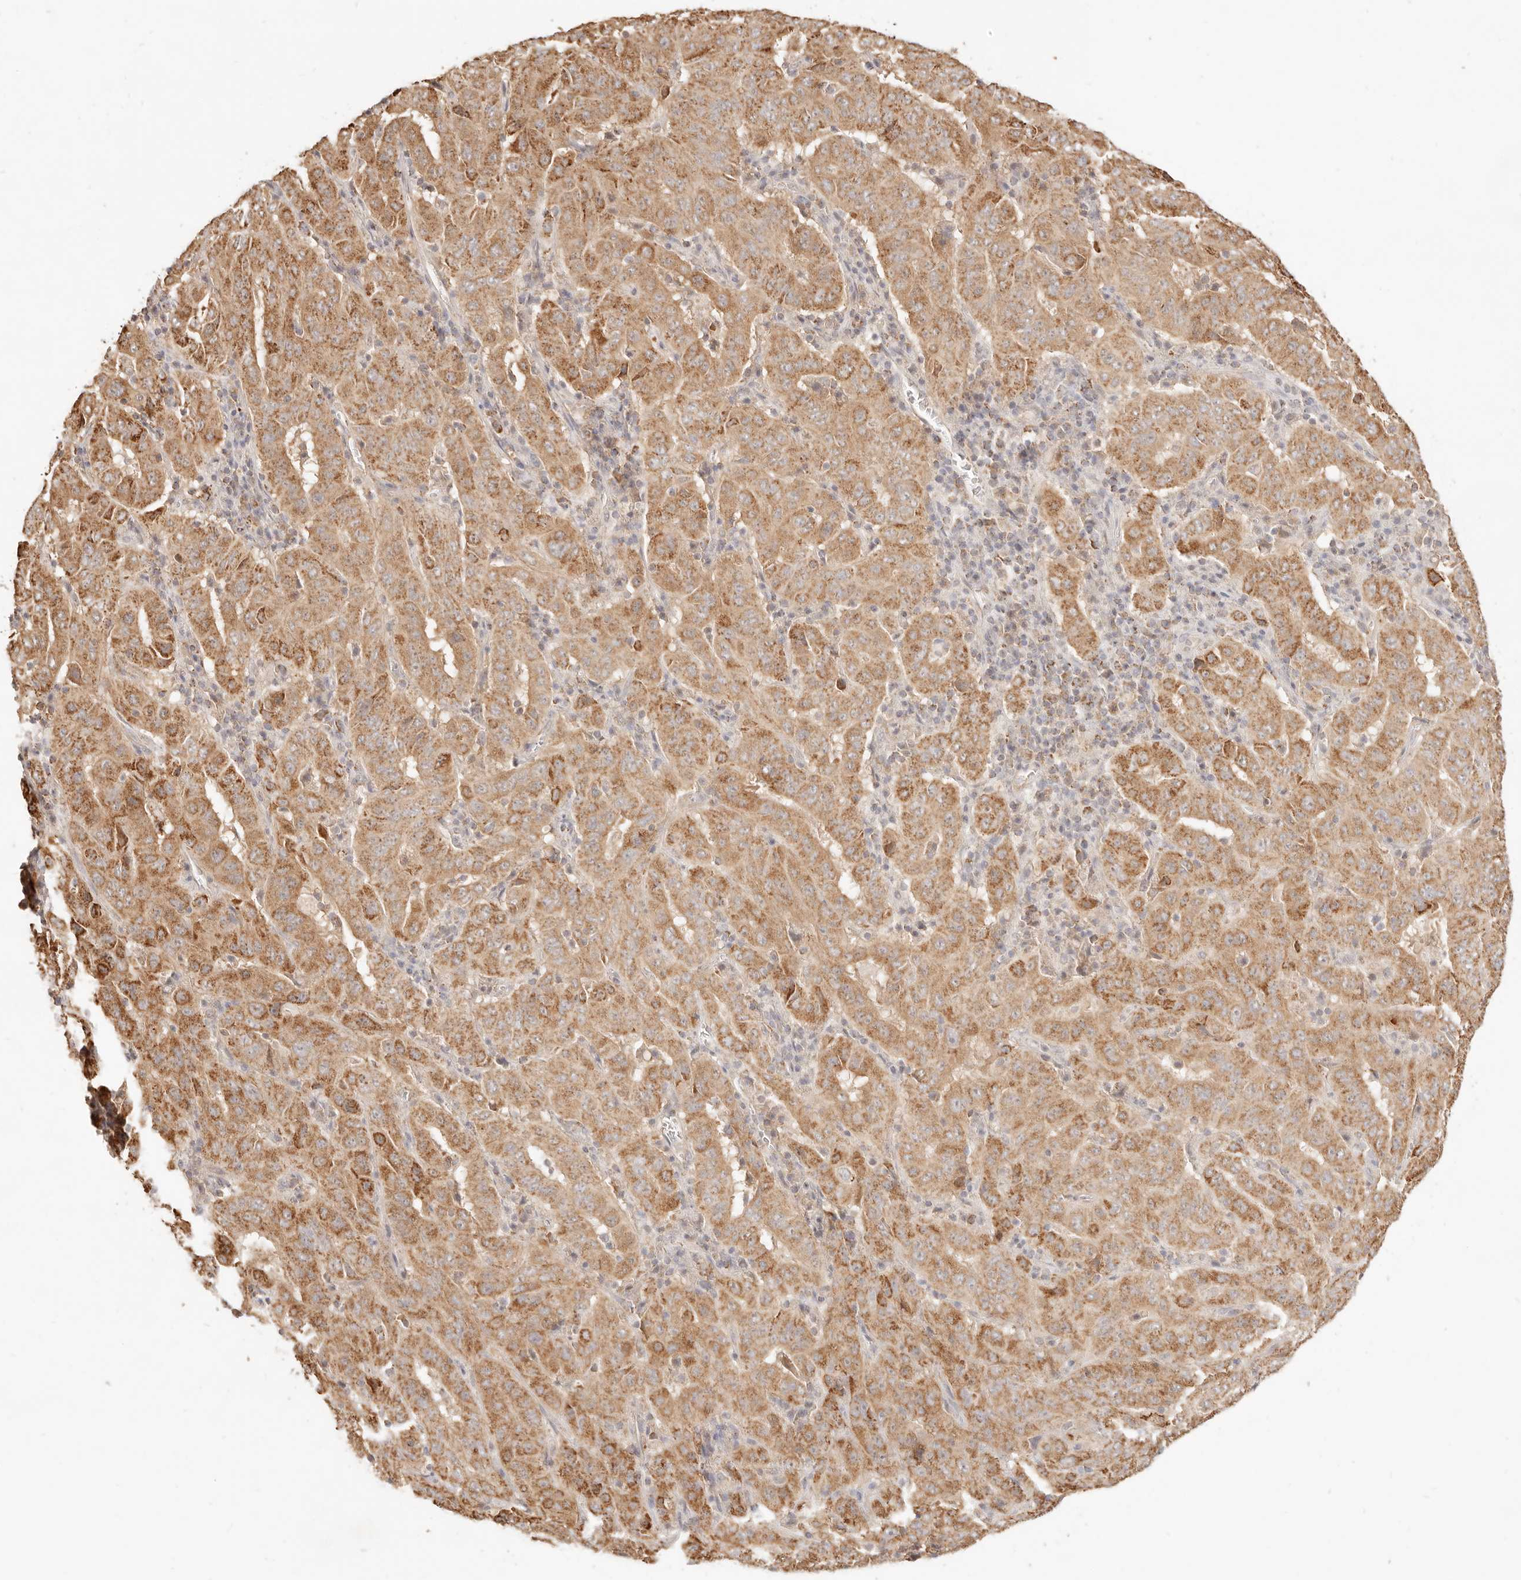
{"staining": {"intensity": "moderate", "quantity": ">75%", "location": "cytoplasmic/membranous"}, "tissue": "pancreatic cancer", "cell_type": "Tumor cells", "image_type": "cancer", "snomed": [{"axis": "morphology", "description": "Adenocarcinoma, NOS"}, {"axis": "topography", "description": "Pancreas"}], "caption": "Immunohistochemistry histopathology image of human pancreatic cancer stained for a protein (brown), which shows medium levels of moderate cytoplasmic/membranous staining in about >75% of tumor cells.", "gene": "CPLANE2", "patient": {"sex": "male", "age": 63}}